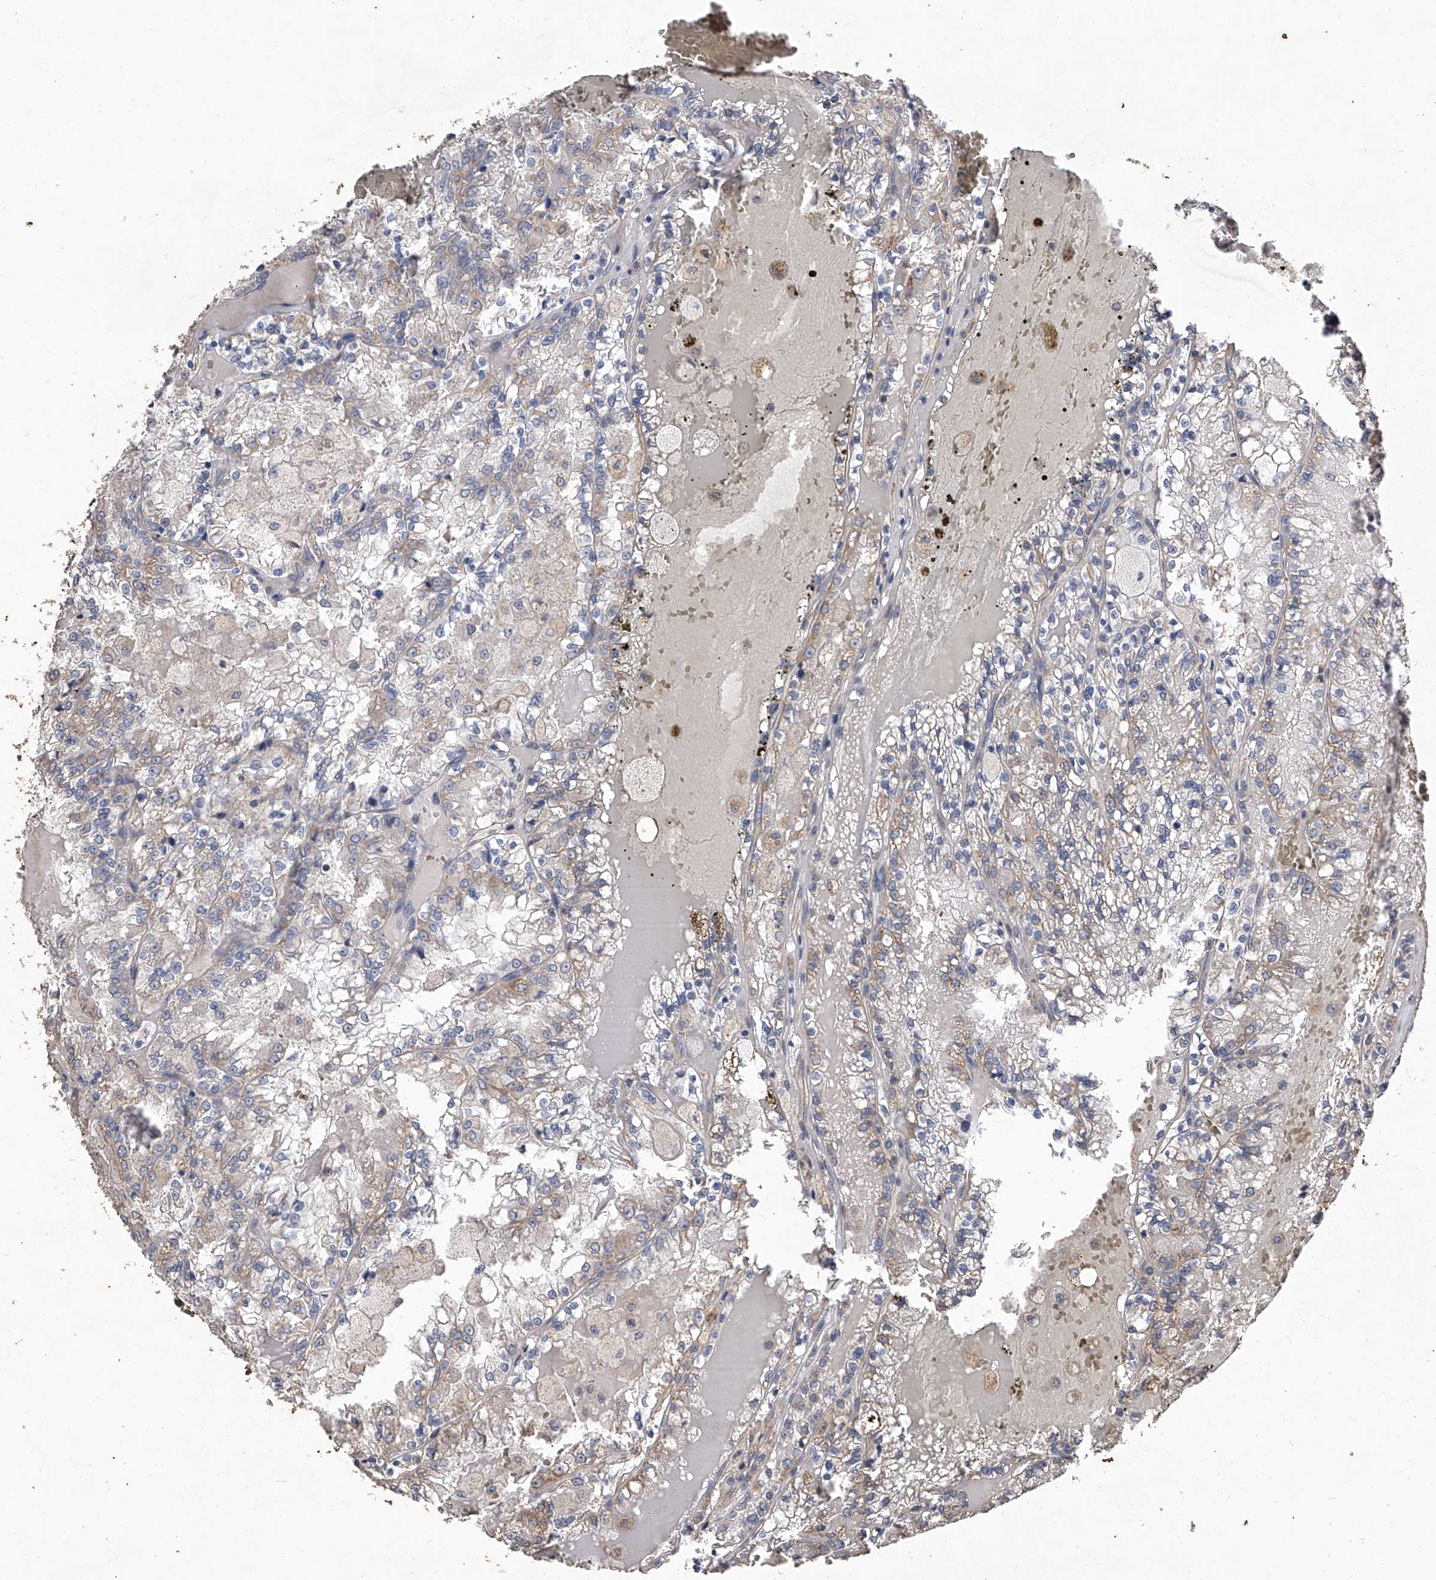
{"staining": {"intensity": "moderate", "quantity": "<25%", "location": "cytoplasmic/membranous"}, "tissue": "renal cancer", "cell_type": "Tumor cells", "image_type": "cancer", "snomed": [{"axis": "morphology", "description": "Adenocarcinoma, NOS"}, {"axis": "topography", "description": "Kidney"}], "caption": "Adenocarcinoma (renal) stained with a protein marker reveals moderate staining in tumor cells.", "gene": "LTV1", "patient": {"sex": "female", "age": 56}}